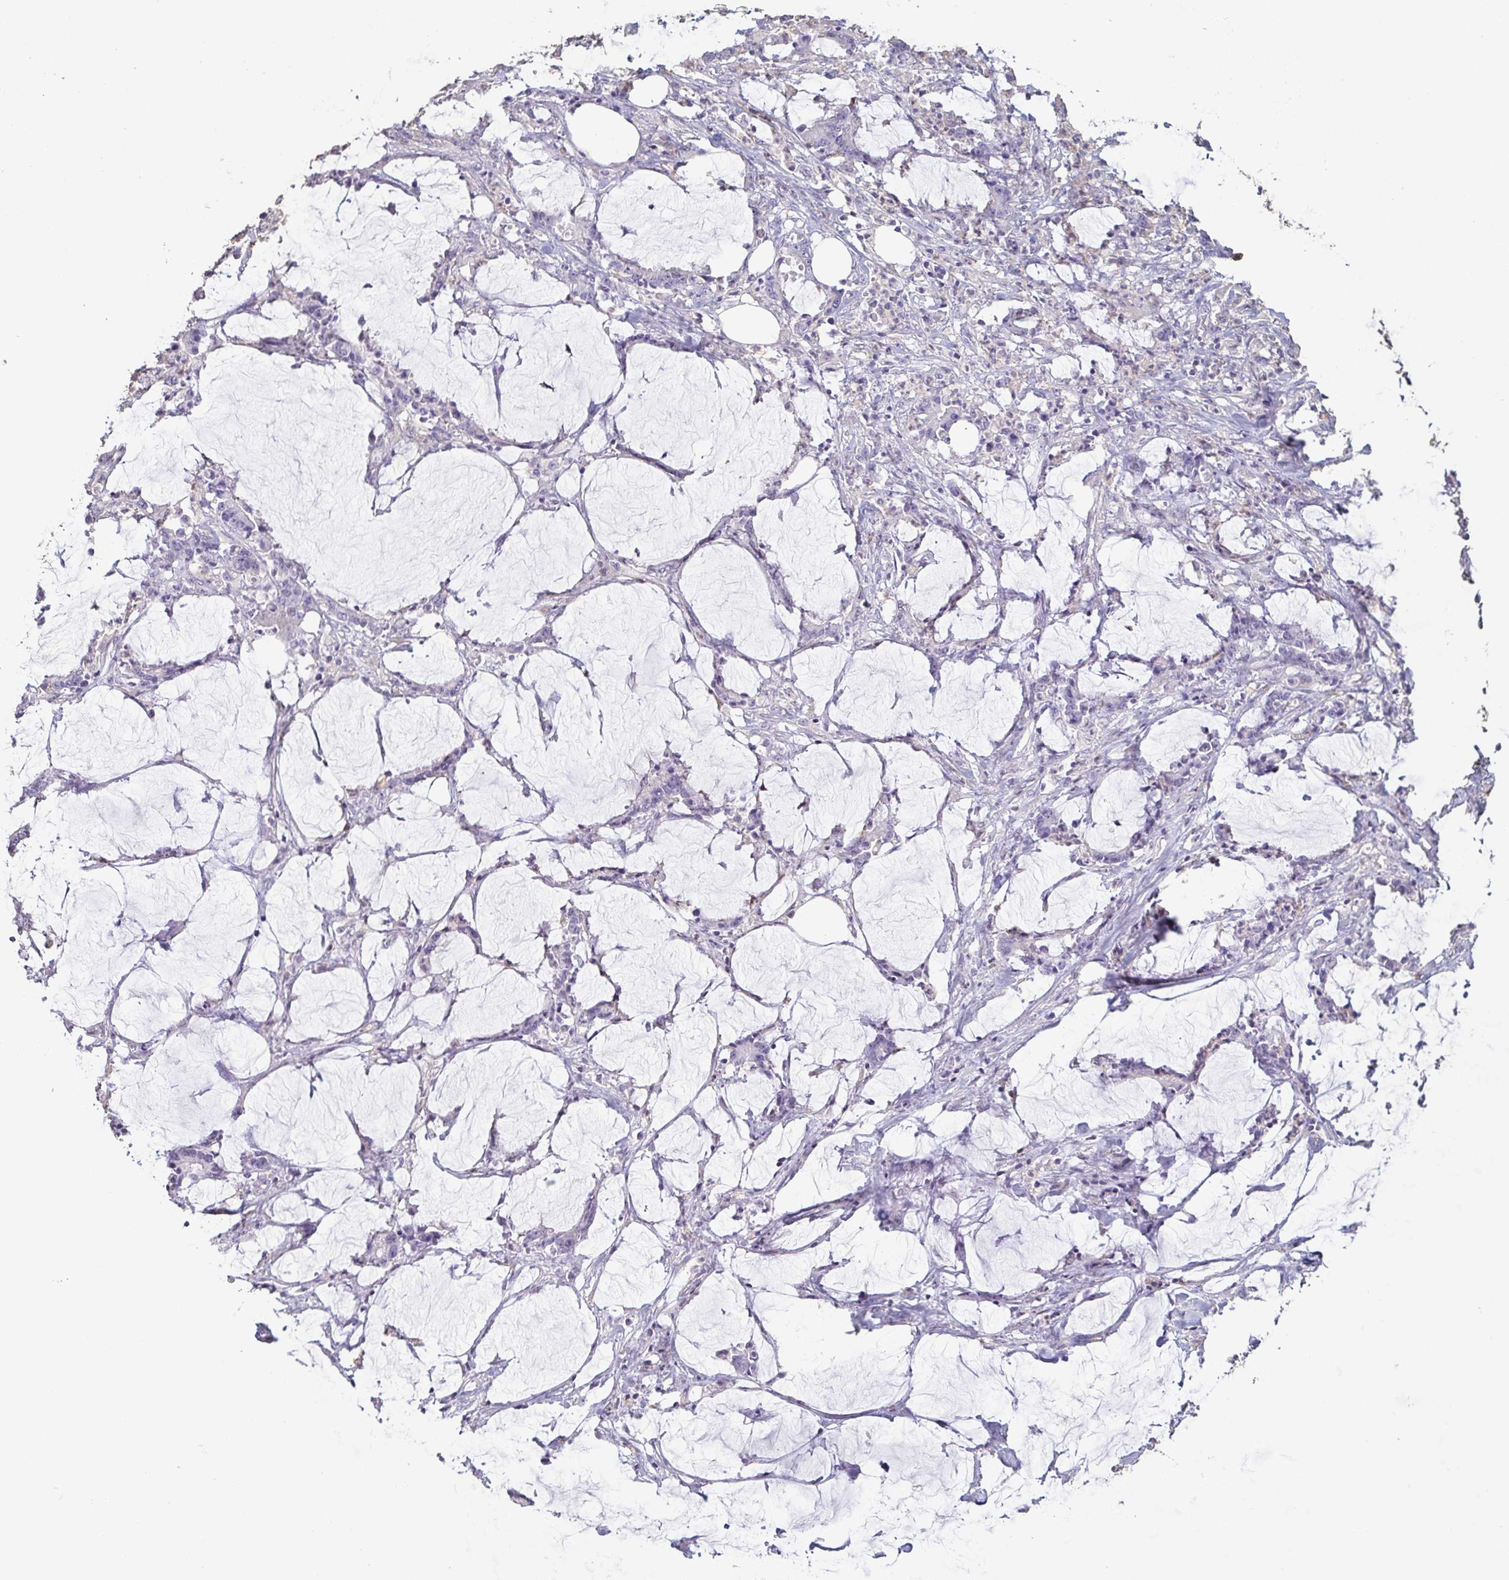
{"staining": {"intensity": "negative", "quantity": "none", "location": "none"}, "tissue": "stomach cancer", "cell_type": "Tumor cells", "image_type": "cancer", "snomed": [{"axis": "morphology", "description": "Adenocarcinoma, NOS"}, {"axis": "topography", "description": "Stomach, upper"}], "caption": "Protein analysis of stomach cancer (adenocarcinoma) demonstrates no significant expression in tumor cells.", "gene": "BPIFA2", "patient": {"sex": "male", "age": 68}}